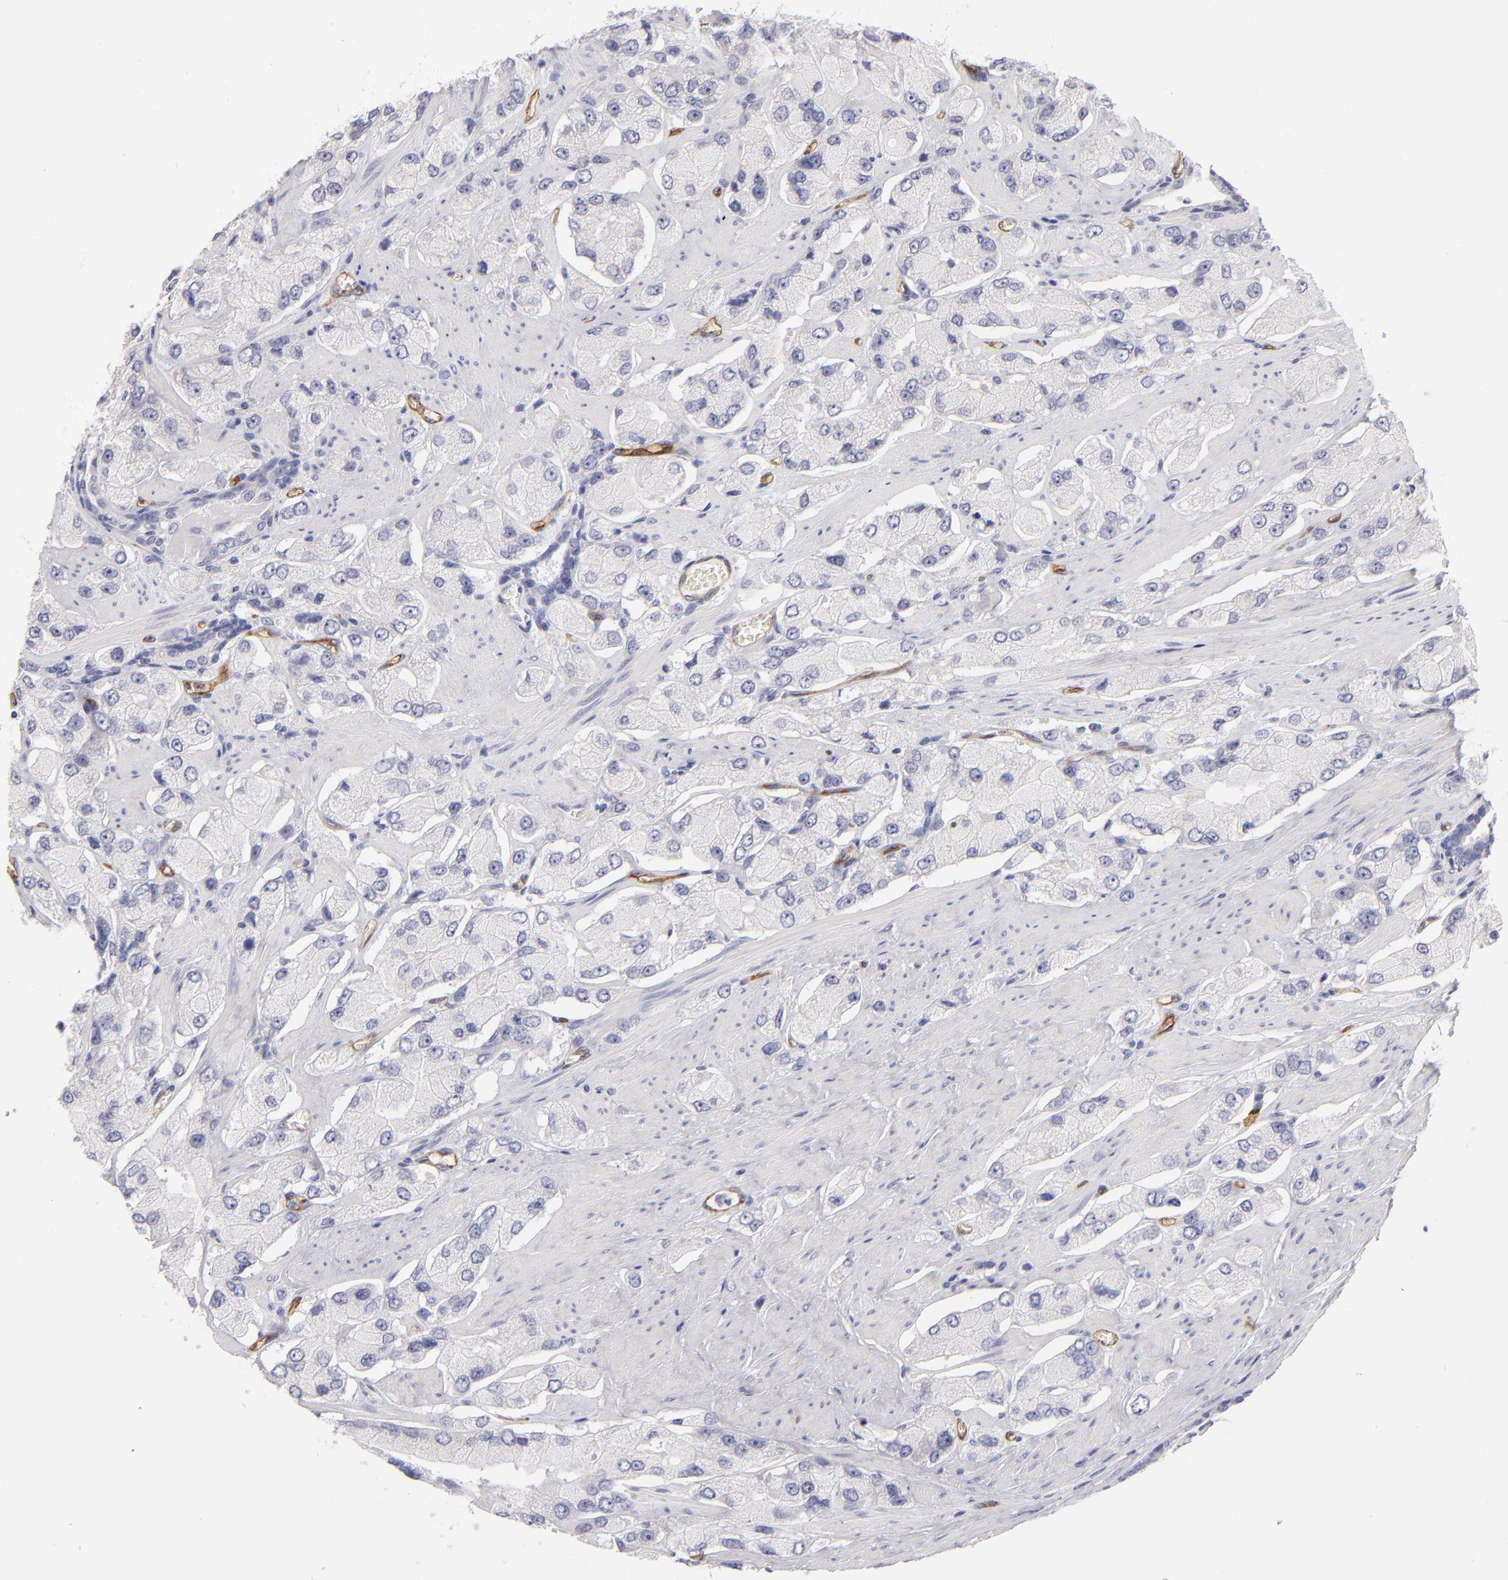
{"staining": {"intensity": "negative", "quantity": "none", "location": "none"}, "tissue": "prostate cancer", "cell_type": "Tumor cells", "image_type": "cancer", "snomed": [{"axis": "morphology", "description": "Adenocarcinoma, High grade"}, {"axis": "topography", "description": "Prostate"}], "caption": "An image of human prostate high-grade adenocarcinoma is negative for staining in tumor cells.", "gene": "PLVAP", "patient": {"sex": "male", "age": 58}}